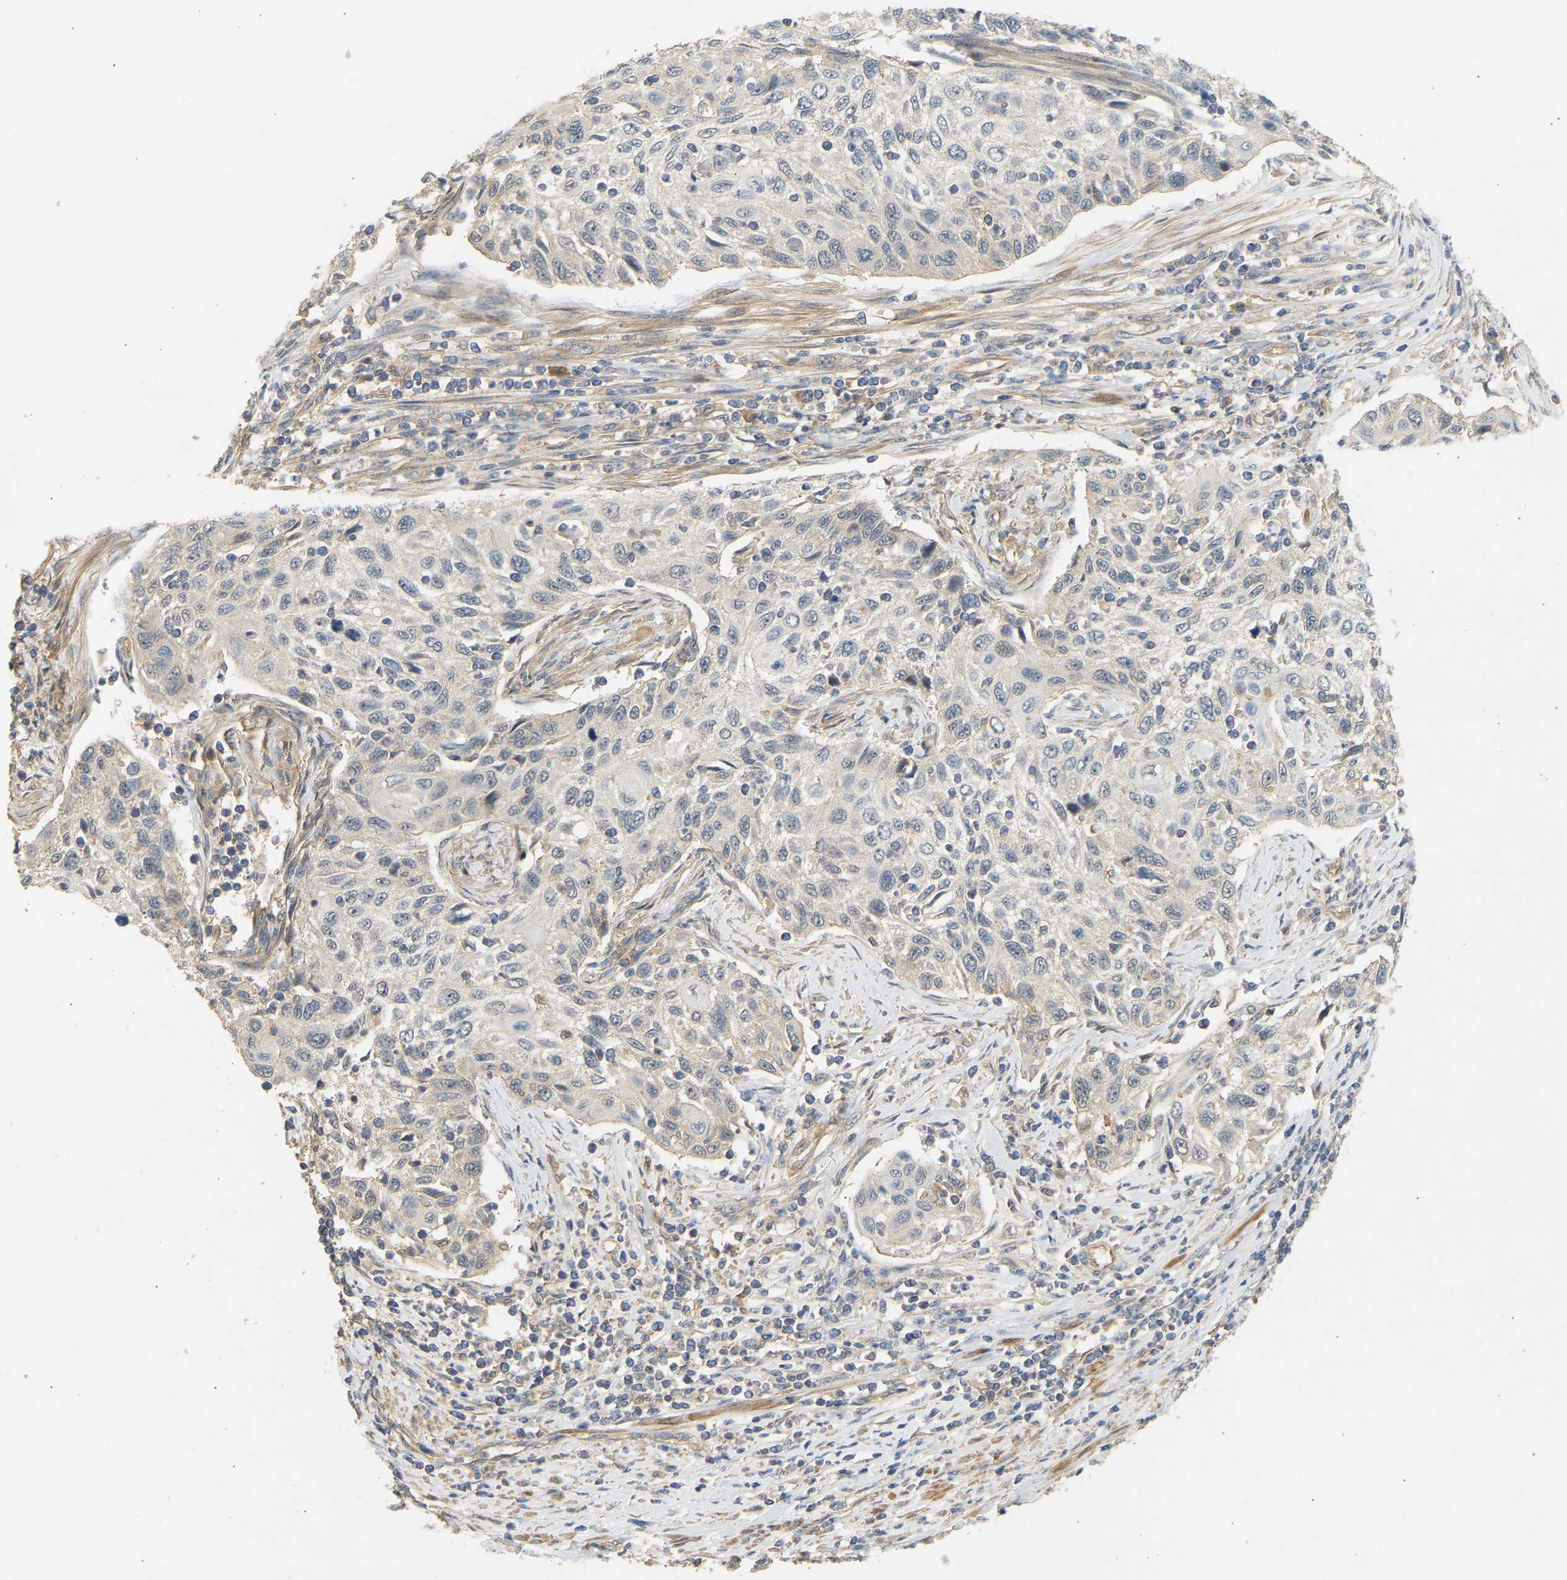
{"staining": {"intensity": "negative", "quantity": "none", "location": "none"}, "tissue": "cervical cancer", "cell_type": "Tumor cells", "image_type": "cancer", "snomed": [{"axis": "morphology", "description": "Squamous cell carcinoma, NOS"}, {"axis": "topography", "description": "Cervix"}], "caption": "Tumor cells show no significant protein positivity in cervical squamous cell carcinoma.", "gene": "RGL1", "patient": {"sex": "female", "age": 70}}